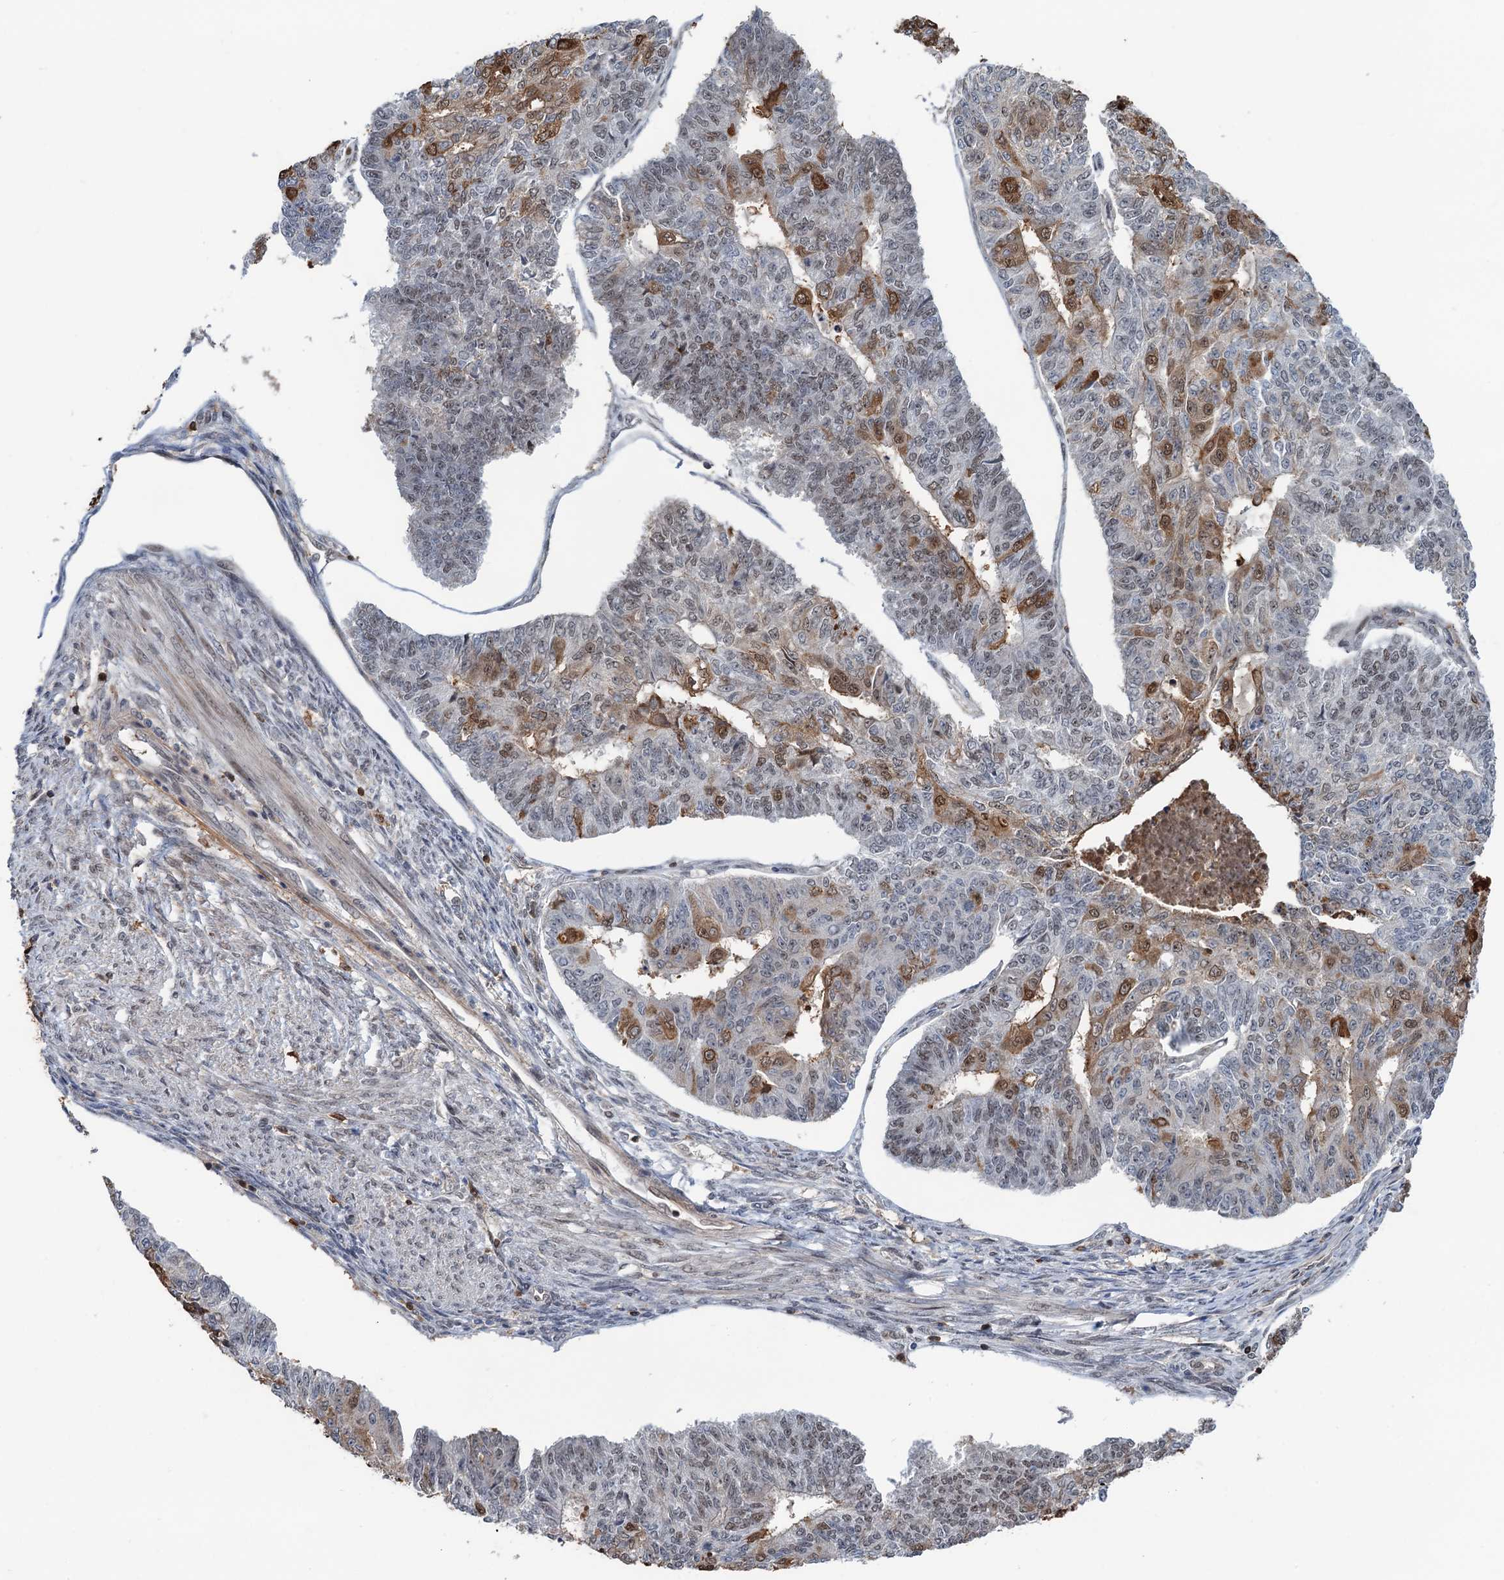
{"staining": {"intensity": "weak", "quantity": "<25%", "location": "nuclear"}, "tissue": "endometrial cancer", "cell_type": "Tumor cells", "image_type": "cancer", "snomed": [{"axis": "morphology", "description": "Adenocarcinoma, NOS"}, {"axis": "topography", "description": "Endometrium"}], "caption": "This is an IHC photomicrograph of human adenocarcinoma (endometrial). There is no expression in tumor cells.", "gene": "ZNF609", "patient": {"sex": "female", "age": 32}}